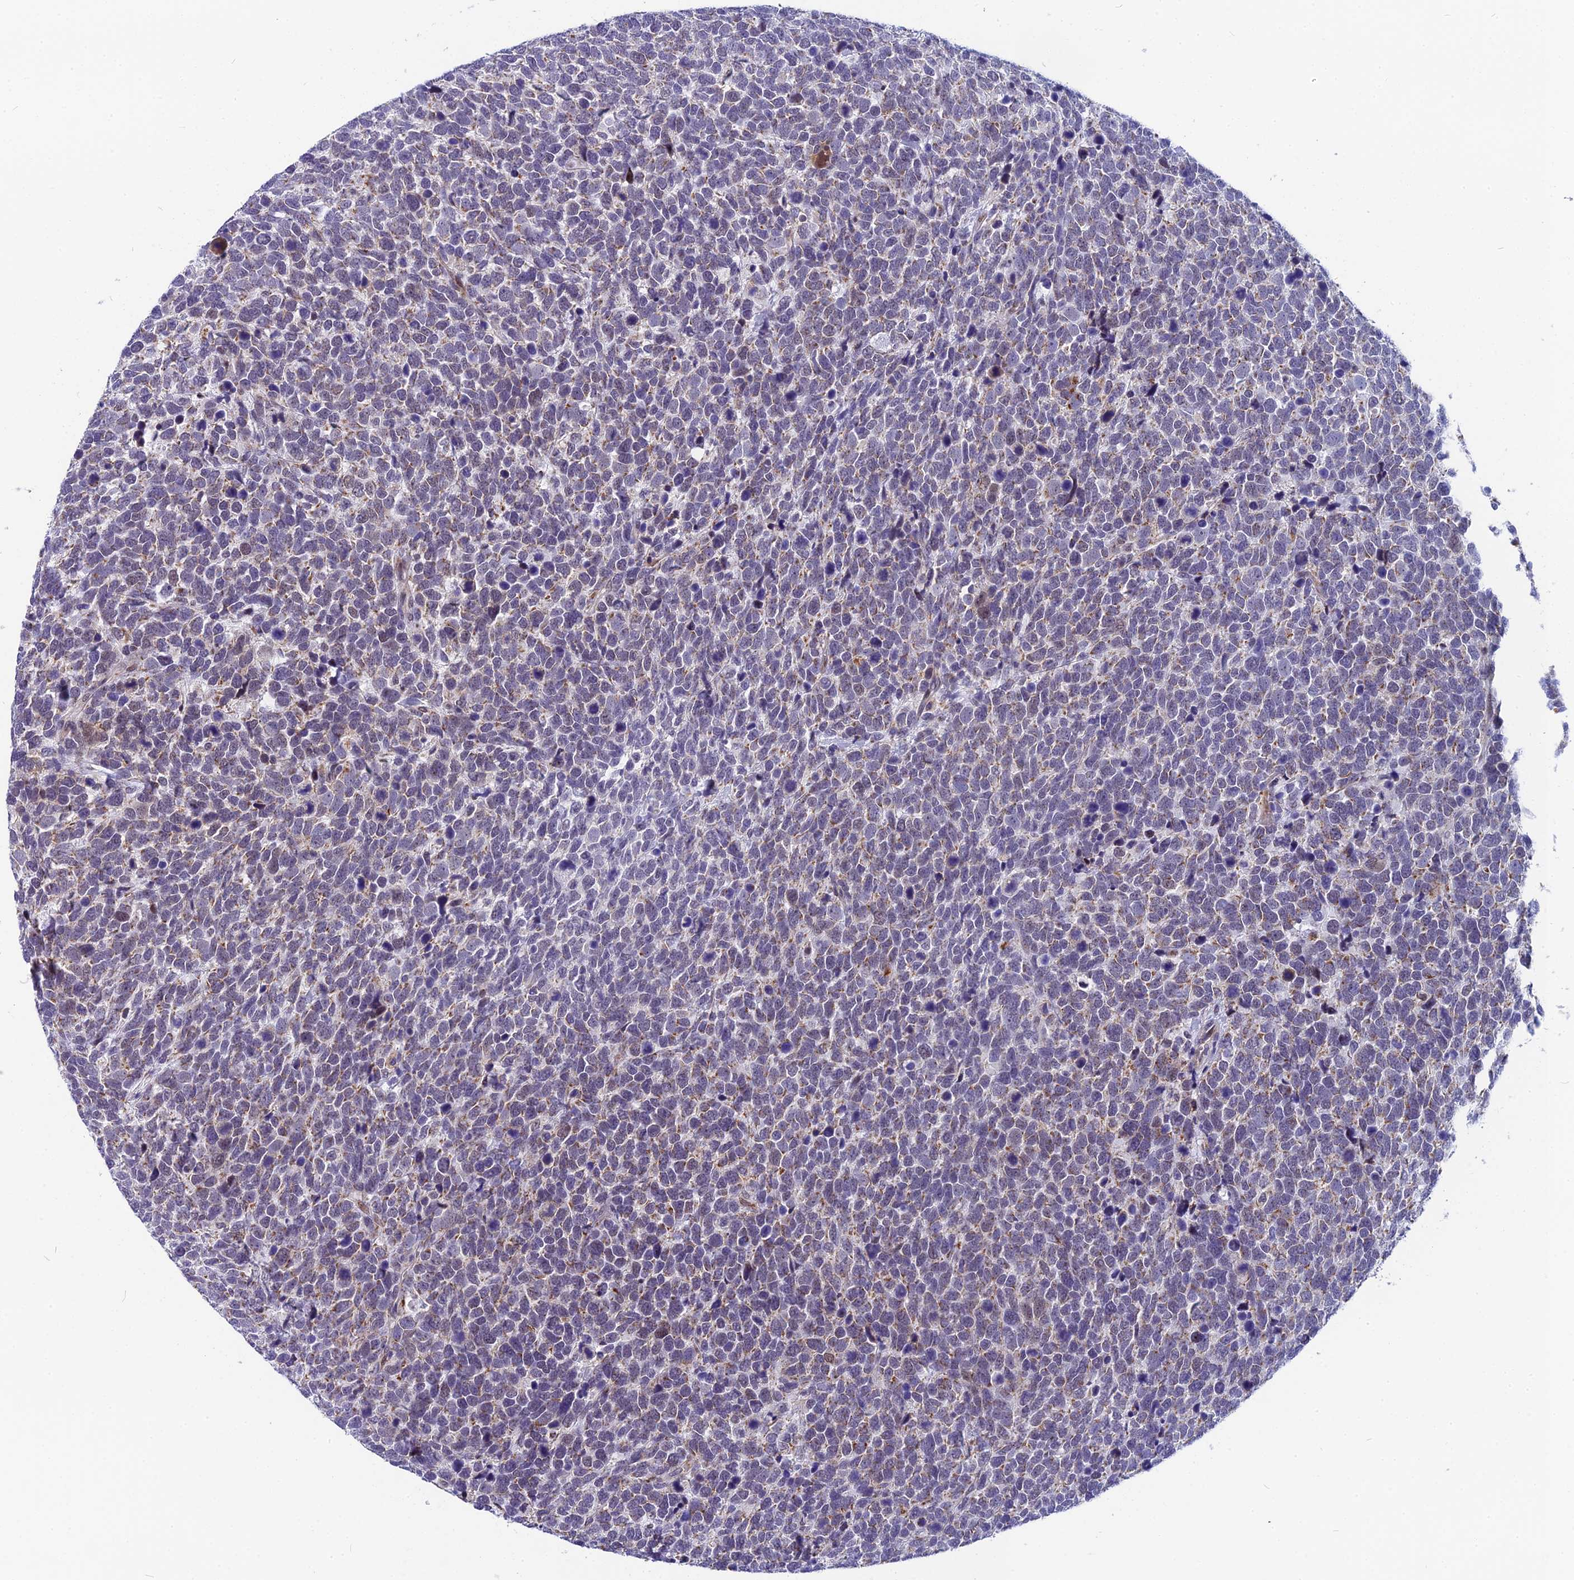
{"staining": {"intensity": "weak", "quantity": "<25%", "location": "cytoplasmic/membranous"}, "tissue": "urothelial cancer", "cell_type": "Tumor cells", "image_type": "cancer", "snomed": [{"axis": "morphology", "description": "Urothelial carcinoma, High grade"}, {"axis": "topography", "description": "Urinary bladder"}], "caption": "Immunohistochemistry of high-grade urothelial carcinoma reveals no staining in tumor cells. (DAB immunohistochemistry (IHC) visualized using brightfield microscopy, high magnification).", "gene": "CMC1", "patient": {"sex": "female", "age": 82}}